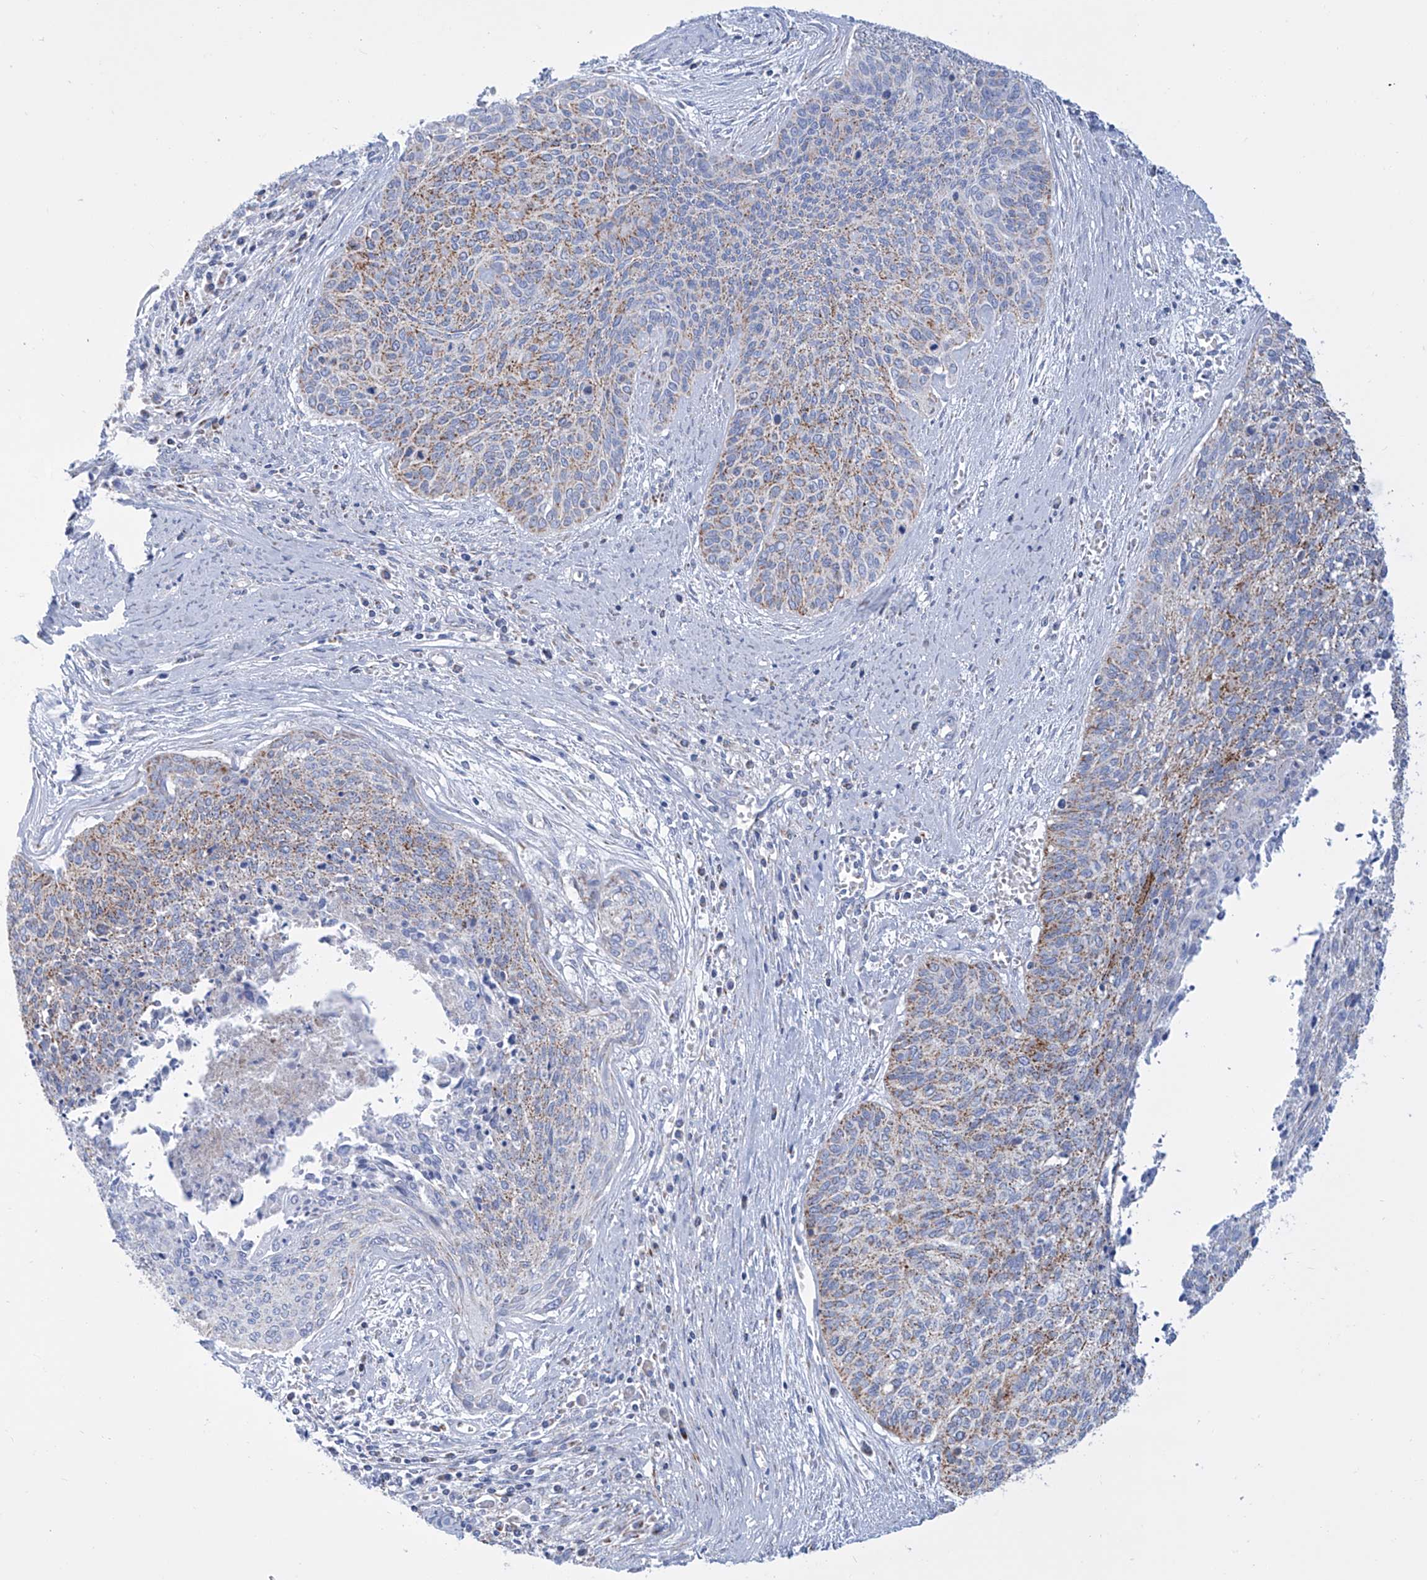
{"staining": {"intensity": "weak", "quantity": ">75%", "location": "cytoplasmic/membranous"}, "tissue": "cervical cancer", "cell_type": "Tumor cells", "image_type": "cancer", "snomed": [{"axis": "morphology", "description": "Squamous cell carcinoma, NOS"}, {"axis": "topography", "description": "Cervix"}], "caption": "Tumor cells demonstrate low levels of weak cytoplasmic/membranous staining in approximately >75% of cells in human cervical cancer (squamous cell carcinoma).", "gene": "ALDH6A1", "patient": {"sex": "female", "age": 55}}